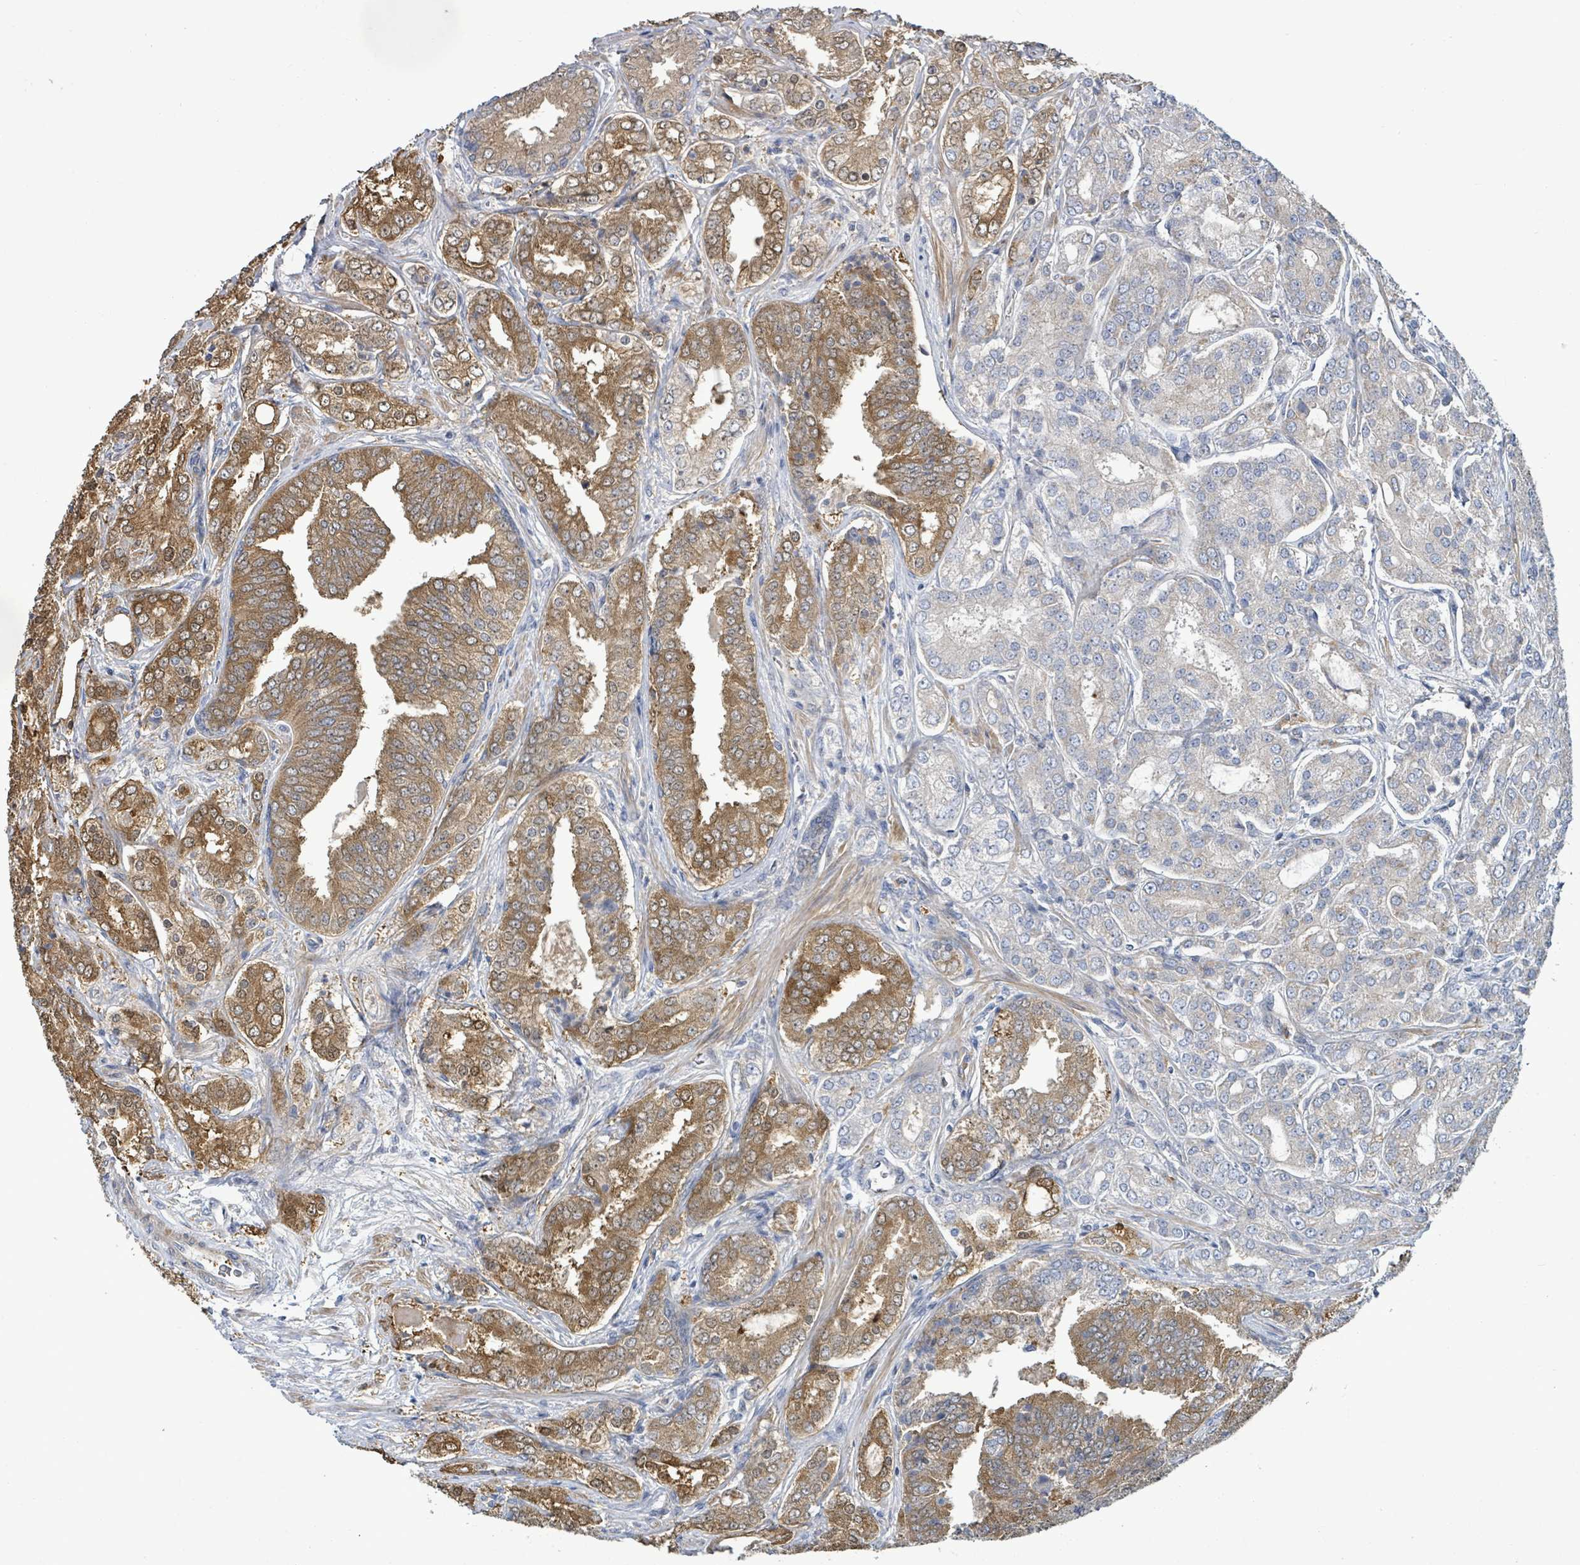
{"staining": {"intensity": "moderate", "quantity": "25%-75%", "location": "cytoplasmic/membranous"}, "tissue": "prostate cancer", "cell_type": "Tumor cells", "image_type": "cancer", "snomed": [{"axis": "morphology", "description": "Adenocarcinoma, High grade"}, {"axis": "topography", "description": "Prostate"}], "caption": "Immunohistochemistry of human prostate cancer demonstrates medium levels of moderate cytoplasmic/membranous staining in about 25%-75% of tumor cells.", "gene": "KBTBD11", "patient": {"sex": "male", "age": 63}}